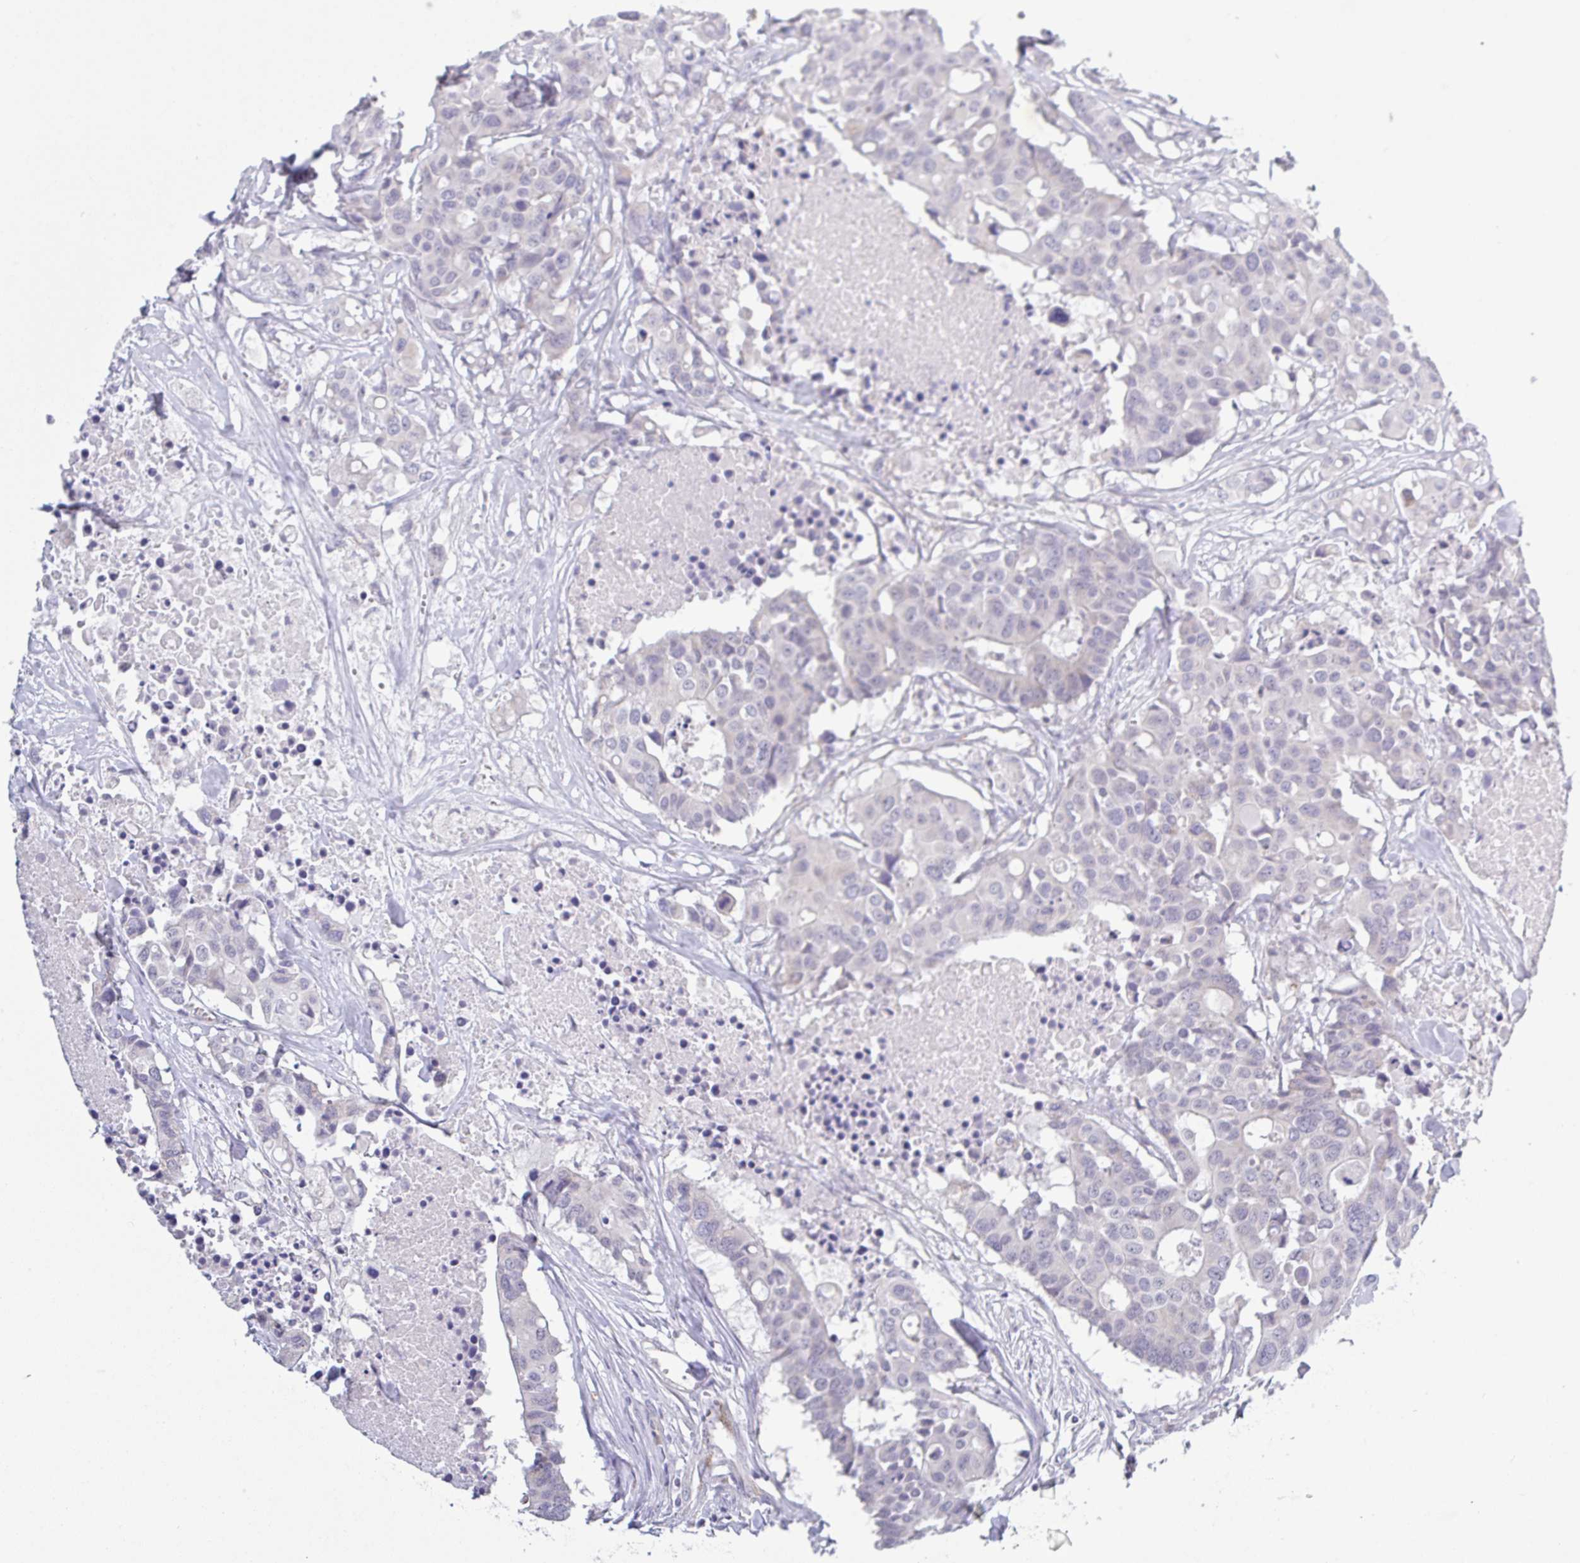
{"staining": {"intensity": "negative", "quantity": "none", "location": "none"}, "tissue": "colorectal cancer", "cell_type": "Tumor cells", "image_type": "cancer", "snomed": [{"axis": "morphology", "description": "Adenocarcinoma, NOS"}, {"axis": "topography", "description": "Colon"}], "caption": "High power microscopy image of an IHC histopathology image of colorectal cancer (adenocarcinoma), revealing no significant expression in tumor cells. (DAB IHC visualized using brightfield microscopy, high magnification).", "gene": "PLCD4", "patient": {"sex": "male", "age": 77}}